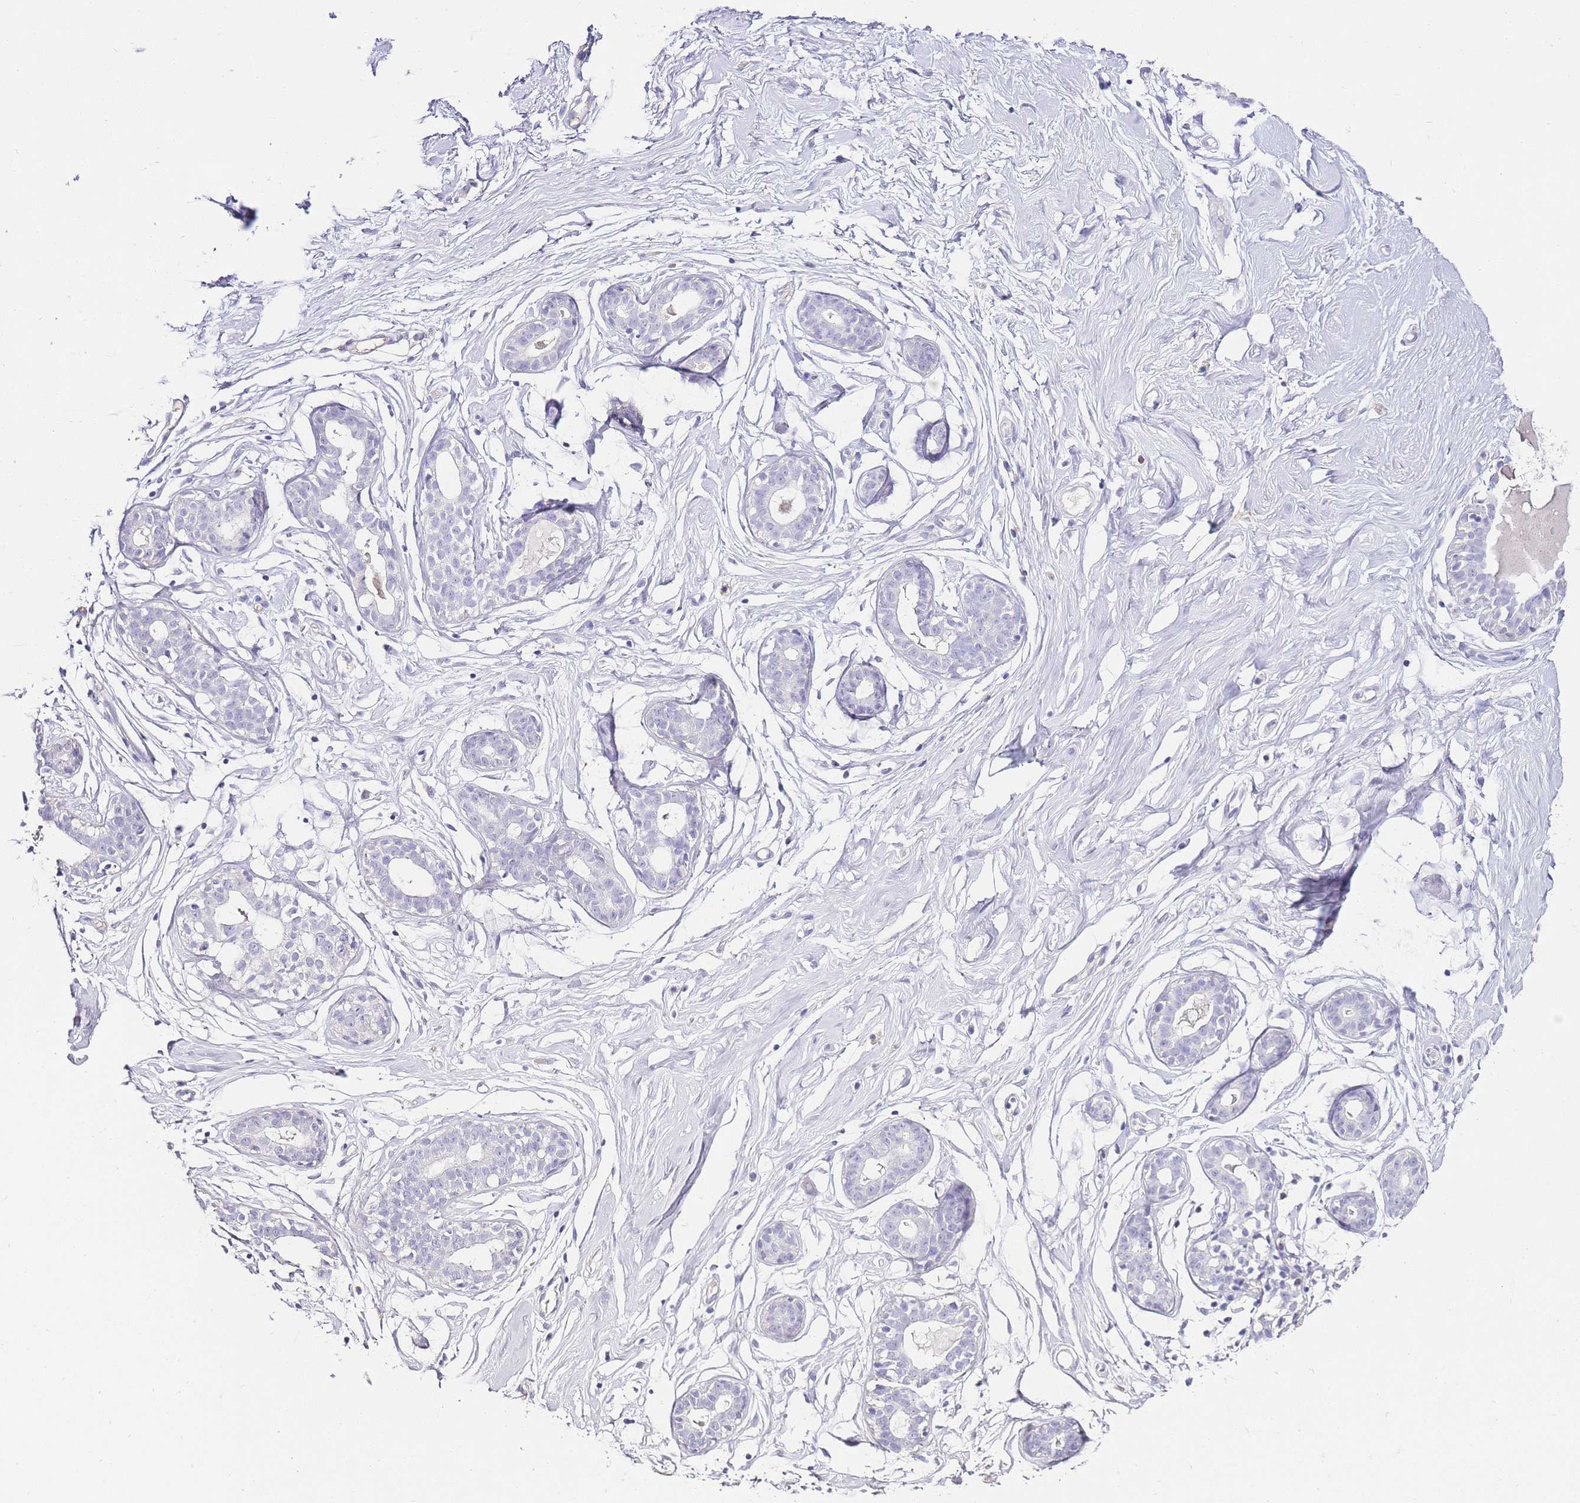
{"staining": {"intensity": "negative", "quantity": "none", "location": "none"}, "tissue": "breast", "cell_type": "Adipocytes", "image_type": "normal", "snomed": [{"axis": "morphology", "description": "Normal tissue, NOS"}, {"axis": "morphology", "description": "Adenoma, NOS"}, {"axis": "topography", "description": "Breast"}], "caption": "Micrograph shows no protein staining in adipocytes of unremarkable breast. (DAB immunohistochemistry with hematoxylin counter stain).", "gene": "DPP4", "patient": {"sex": "female", "age": 23}}